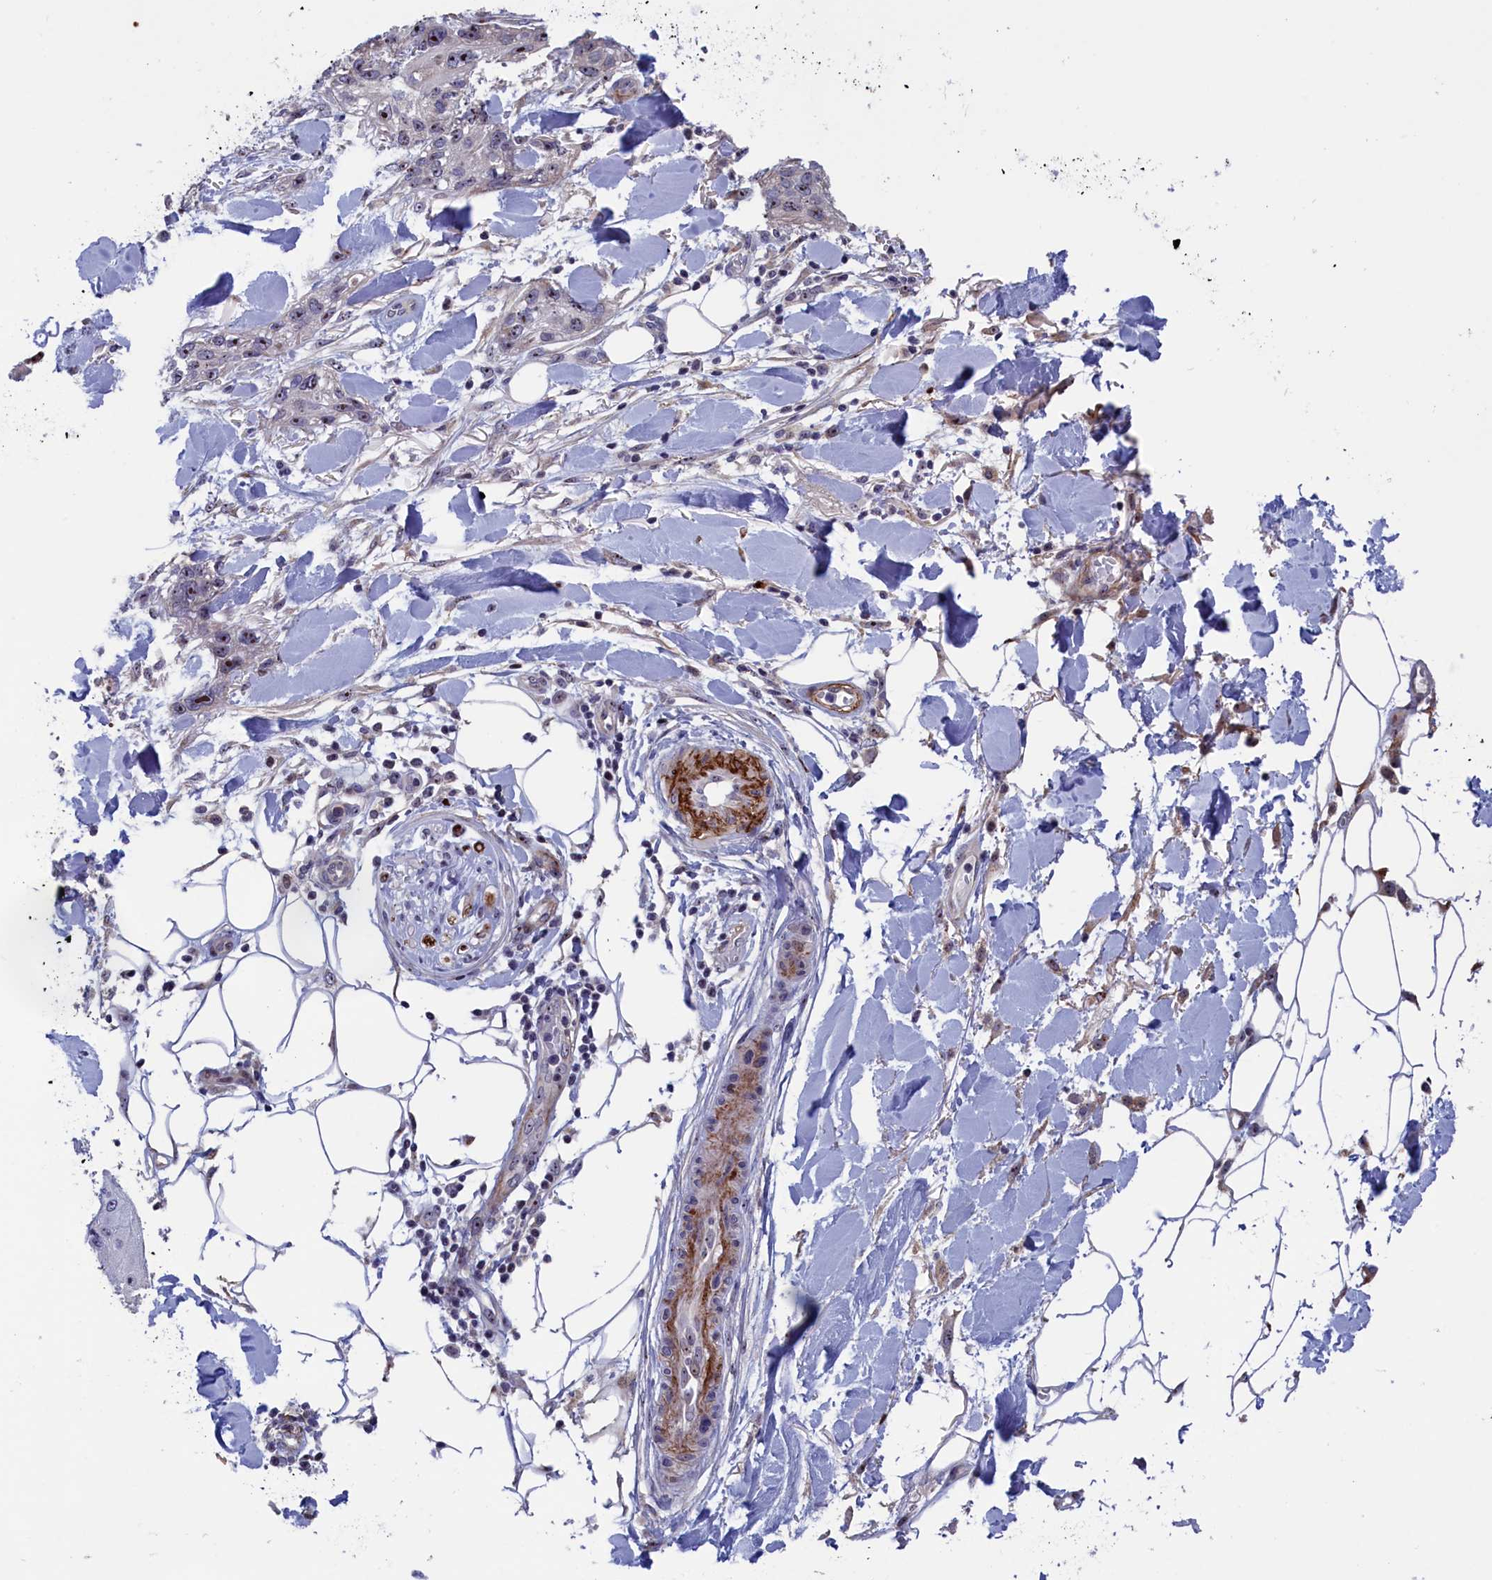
{"staining": {"intensity": "moderate", "quantity": "<25%", "location": "nuclear"}, "tissue": "skin cancer", "cell_type": "Tumor cells", "image_type": "cancer", "snomed": [{"axis": "morphology", "description": "Normal tissue, NOS"}, {"axis": "morphology", "description": "Squamous cell carcinoma, NOS"}, {"axis": "topography", "description": "Skin"}], "caption": "Skin cancer (squamous cell carcinoma) was stained to show a protein in brown. There is low levels of moderate nuclear expression in approximately <25% of tumor cells.", "gene": "PPAN", "patient": {"sex": "male", "age": 72}}